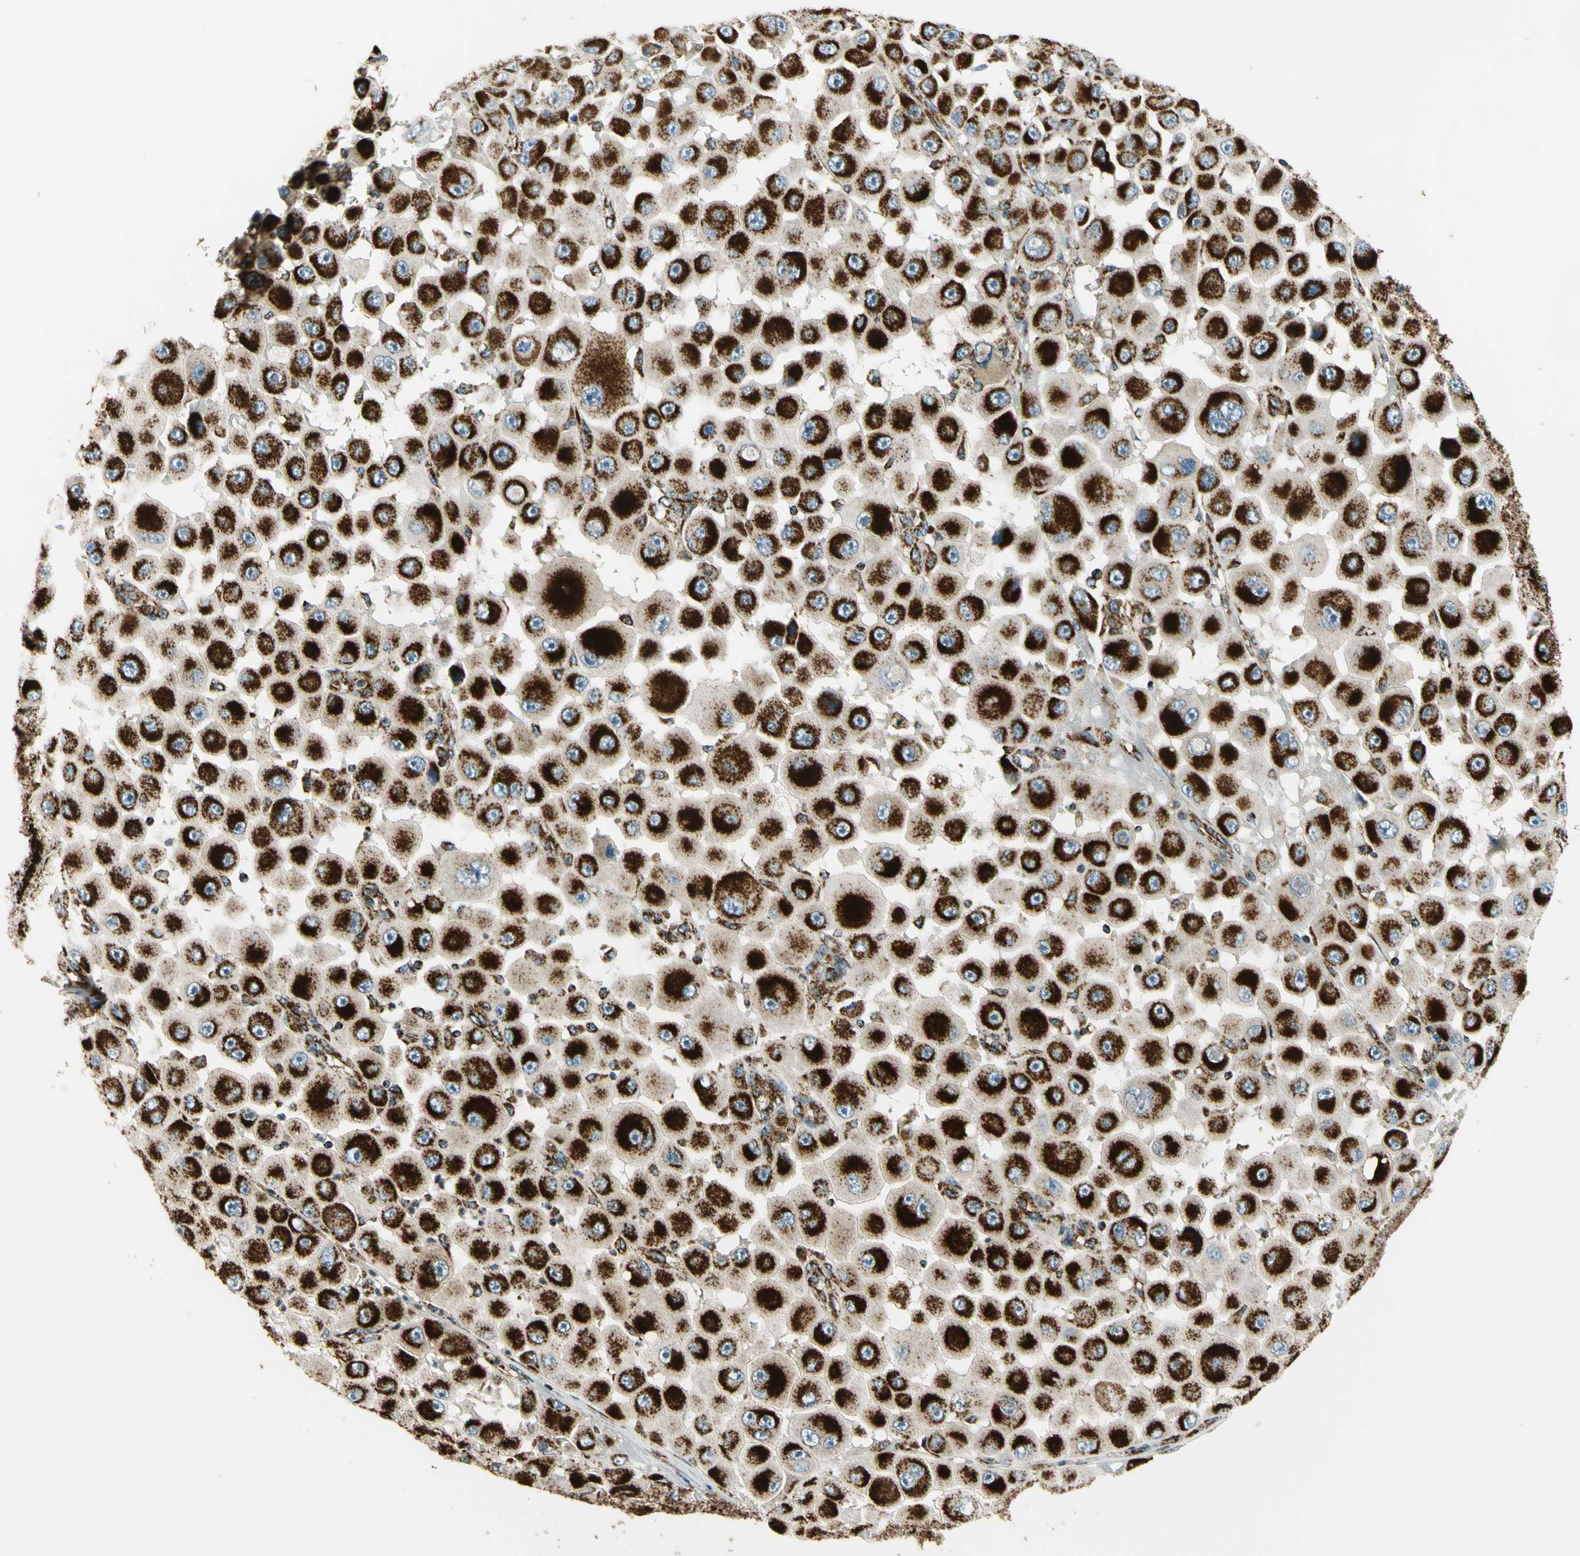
{"staining": {"intensity": "strong", "quantity": ">75%", "location": "cytoplasmic/membranous"}, "tissue": "melanoma", "cell_type": "Tumor cells", "image_type": "cancer", "snomed": [{"axis": "morphology", "description": "Malignant melanoma, NOS"}, {"axis": "topography", "description": "Skin"}], "caption": "The immunohistochemical stain shows strong cytoplasmic/membranous expression in tumor cells of malignant melanoma tissue.", "gene": "MAVS", "patient": {"sex": "female", "age": 81}}